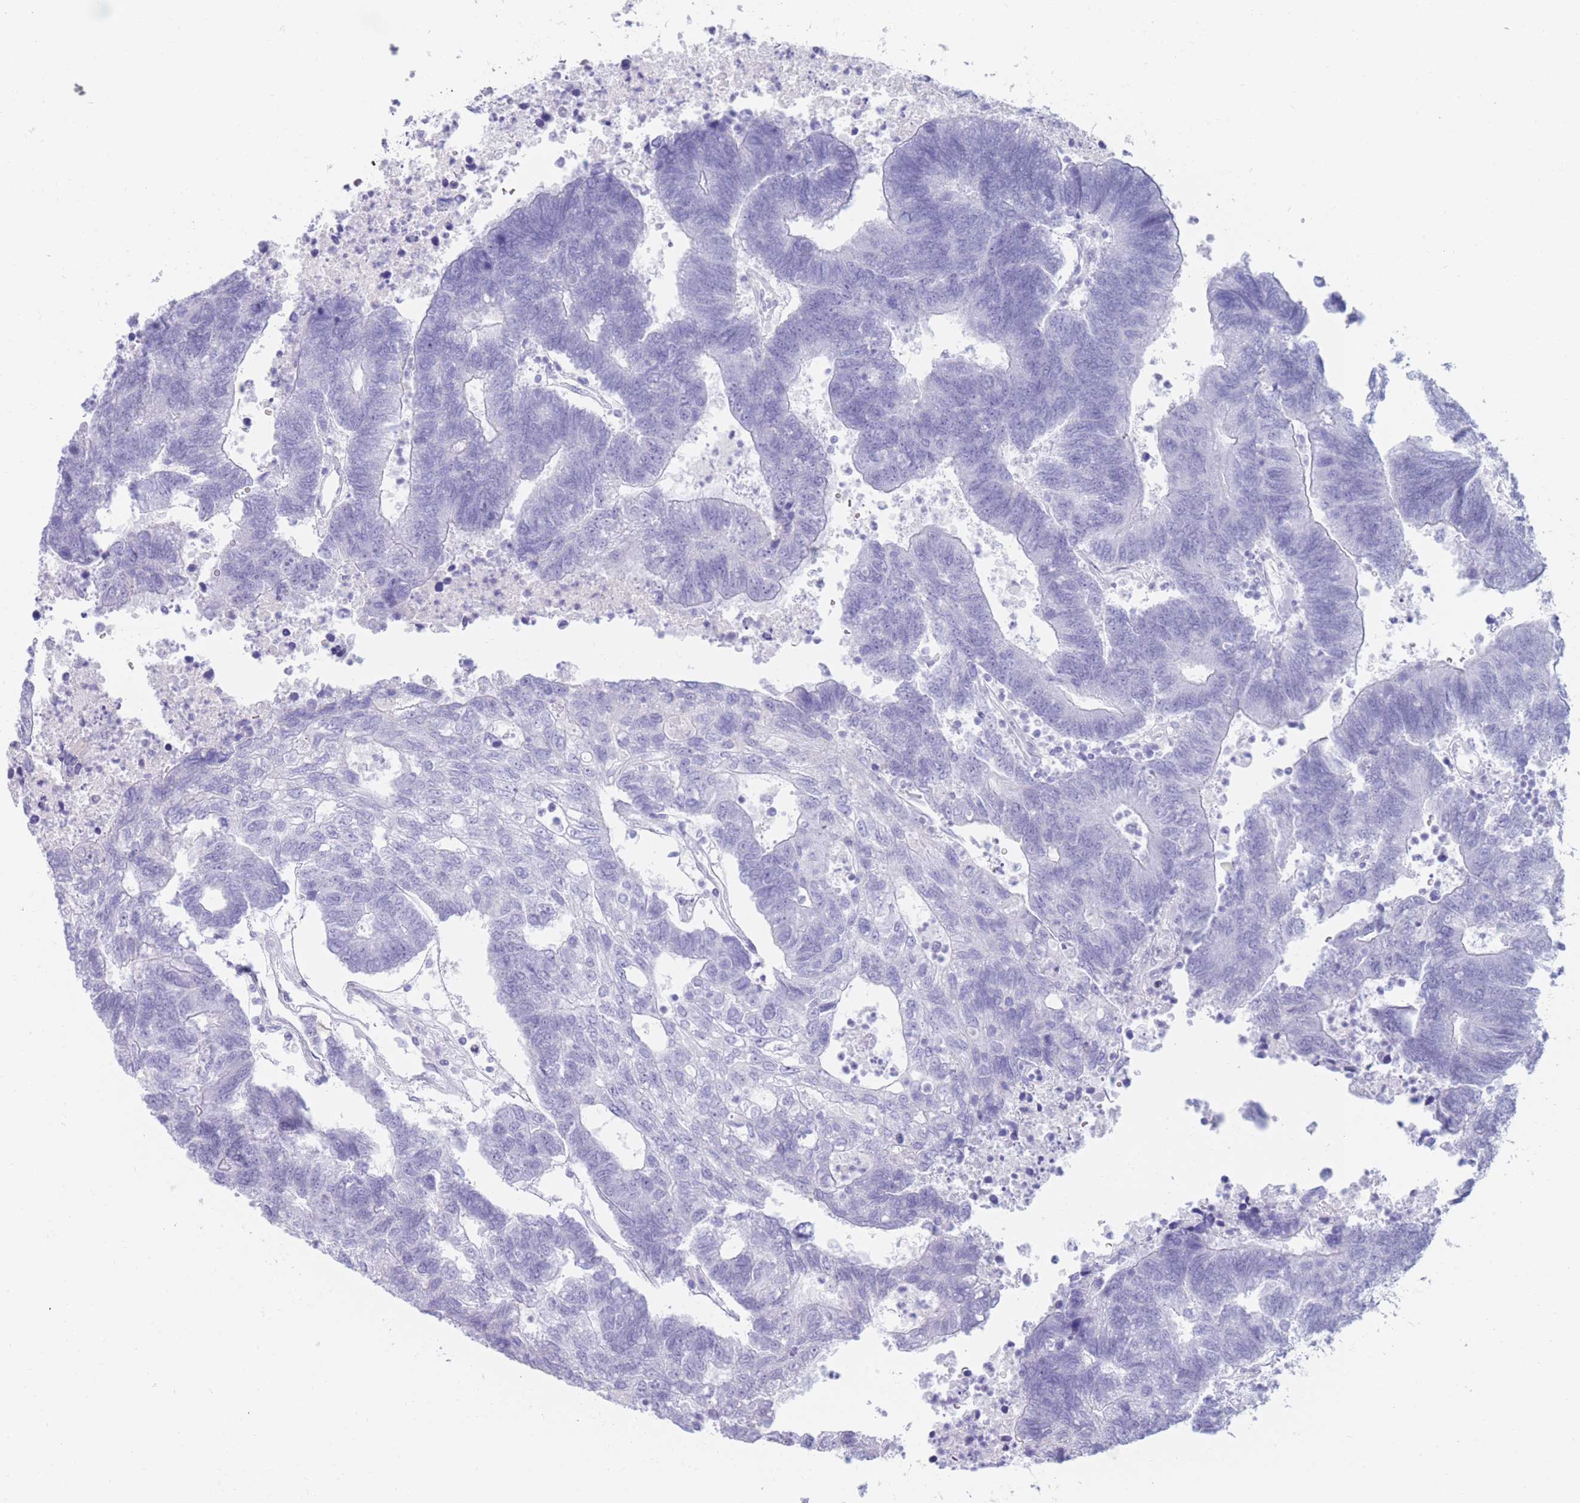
{"staining": {"intensity": "negative", "quantity": "none", "location": "none"}, "tissue": "colorectal cancer", "cell_type": "Tumor cells", "image_type": "cancer", "snomed": [{"axis": "morphology", "description": "Adenocarcinoma, NOS"}, {"axis": "topography", "description": "Colon"}], "caption": "Immunohistochemistry histopathology image of neoplastic tissue: human colorectal cancer stained with DAB exhibits no significant protein staining in tumor cells.", "gene": "TNFSF11", "patient": {"sex": "female", "age": 48}}